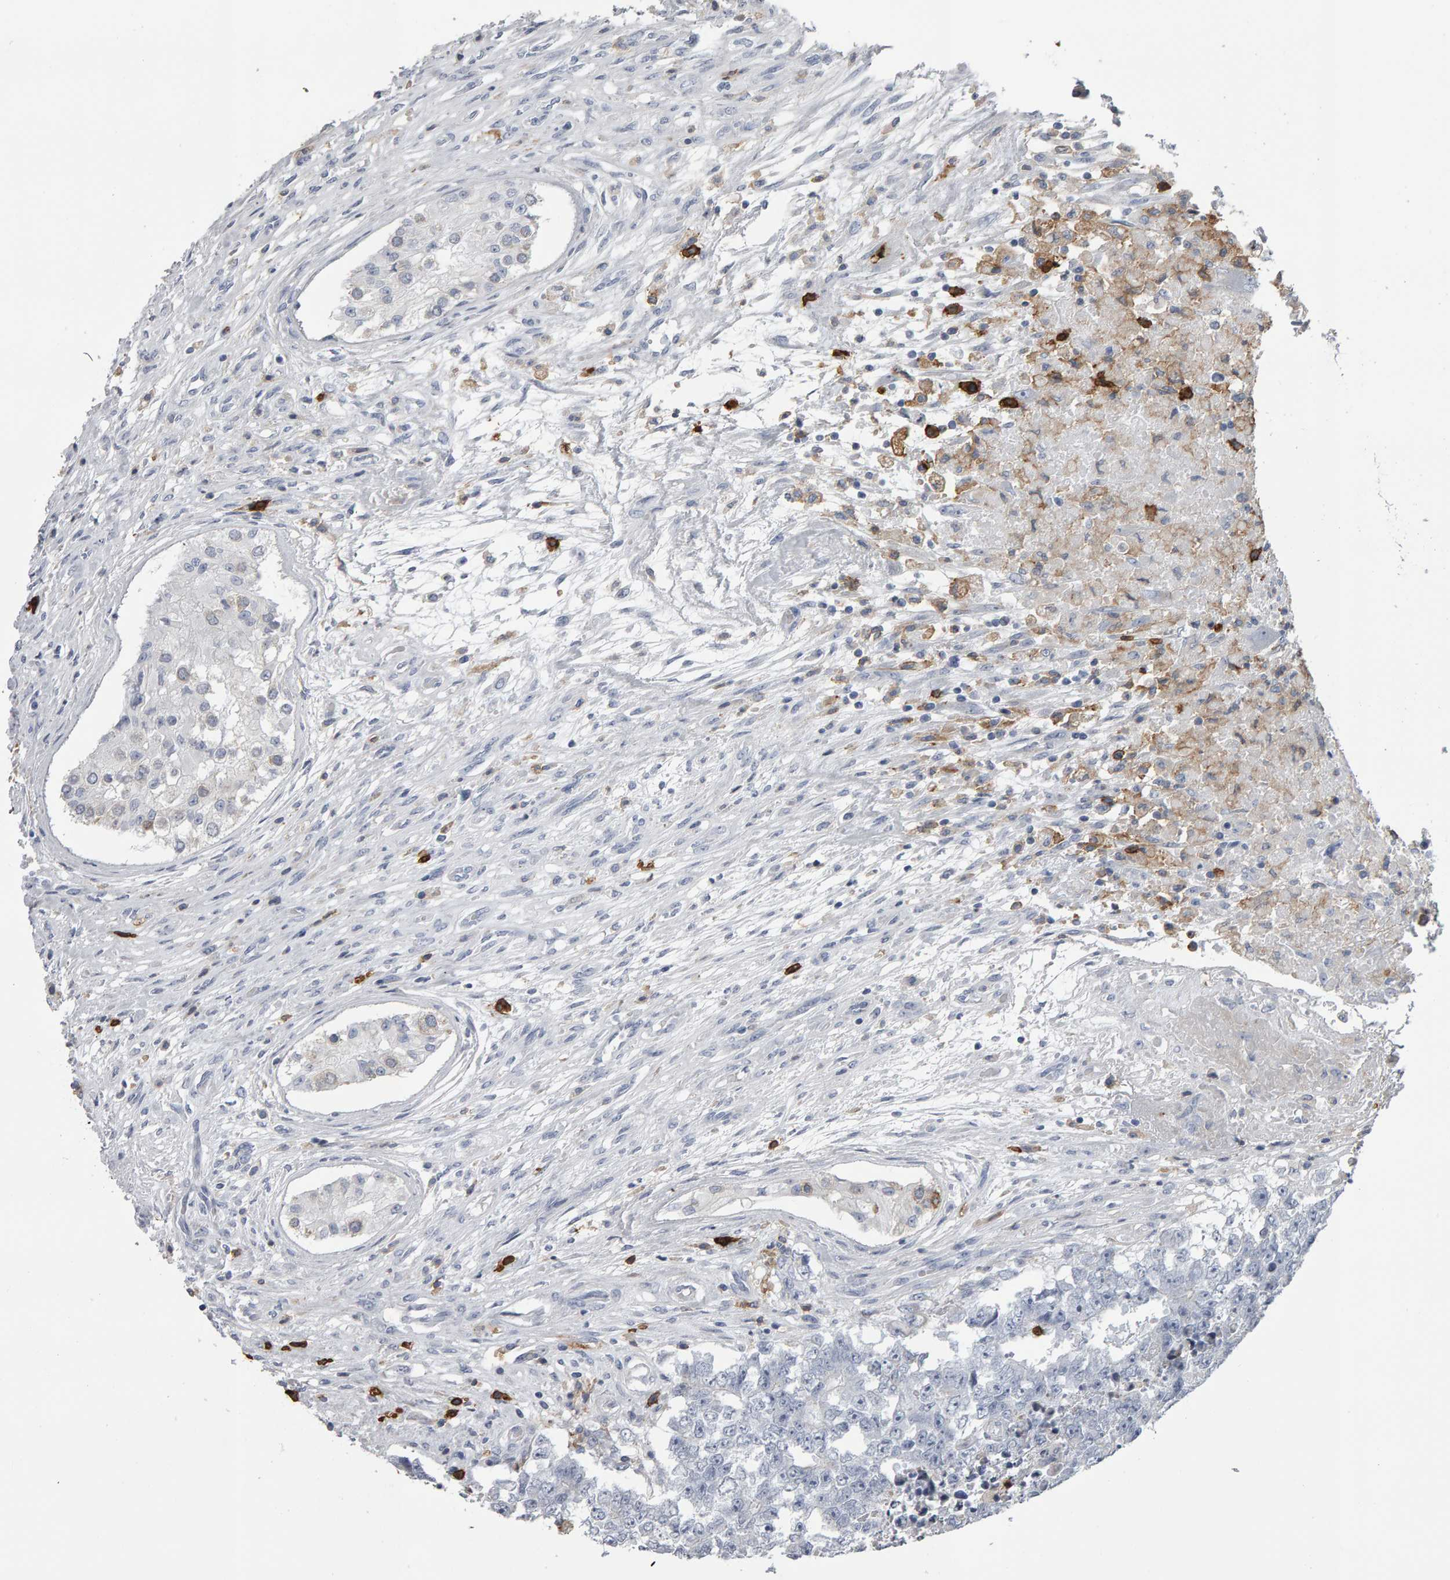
{"staining": {"intensity": "negative", "quantity": "none", "location": "none"}, "tissue": "testis cancer", "cell_type": "Tumor cells", "image_type": "cancer", "snomed": [{"axis": "morphology", "description": "Carcinoma, Embryonal, NOS"}, {"axis": "topography", "description": "Testis"}], "caption": "Protein analysis of testis embryonal carcinoma reveals no significant staining in tumor cells.", "gene": "CD38", "patient": {"sex": "male", "age": 25}}